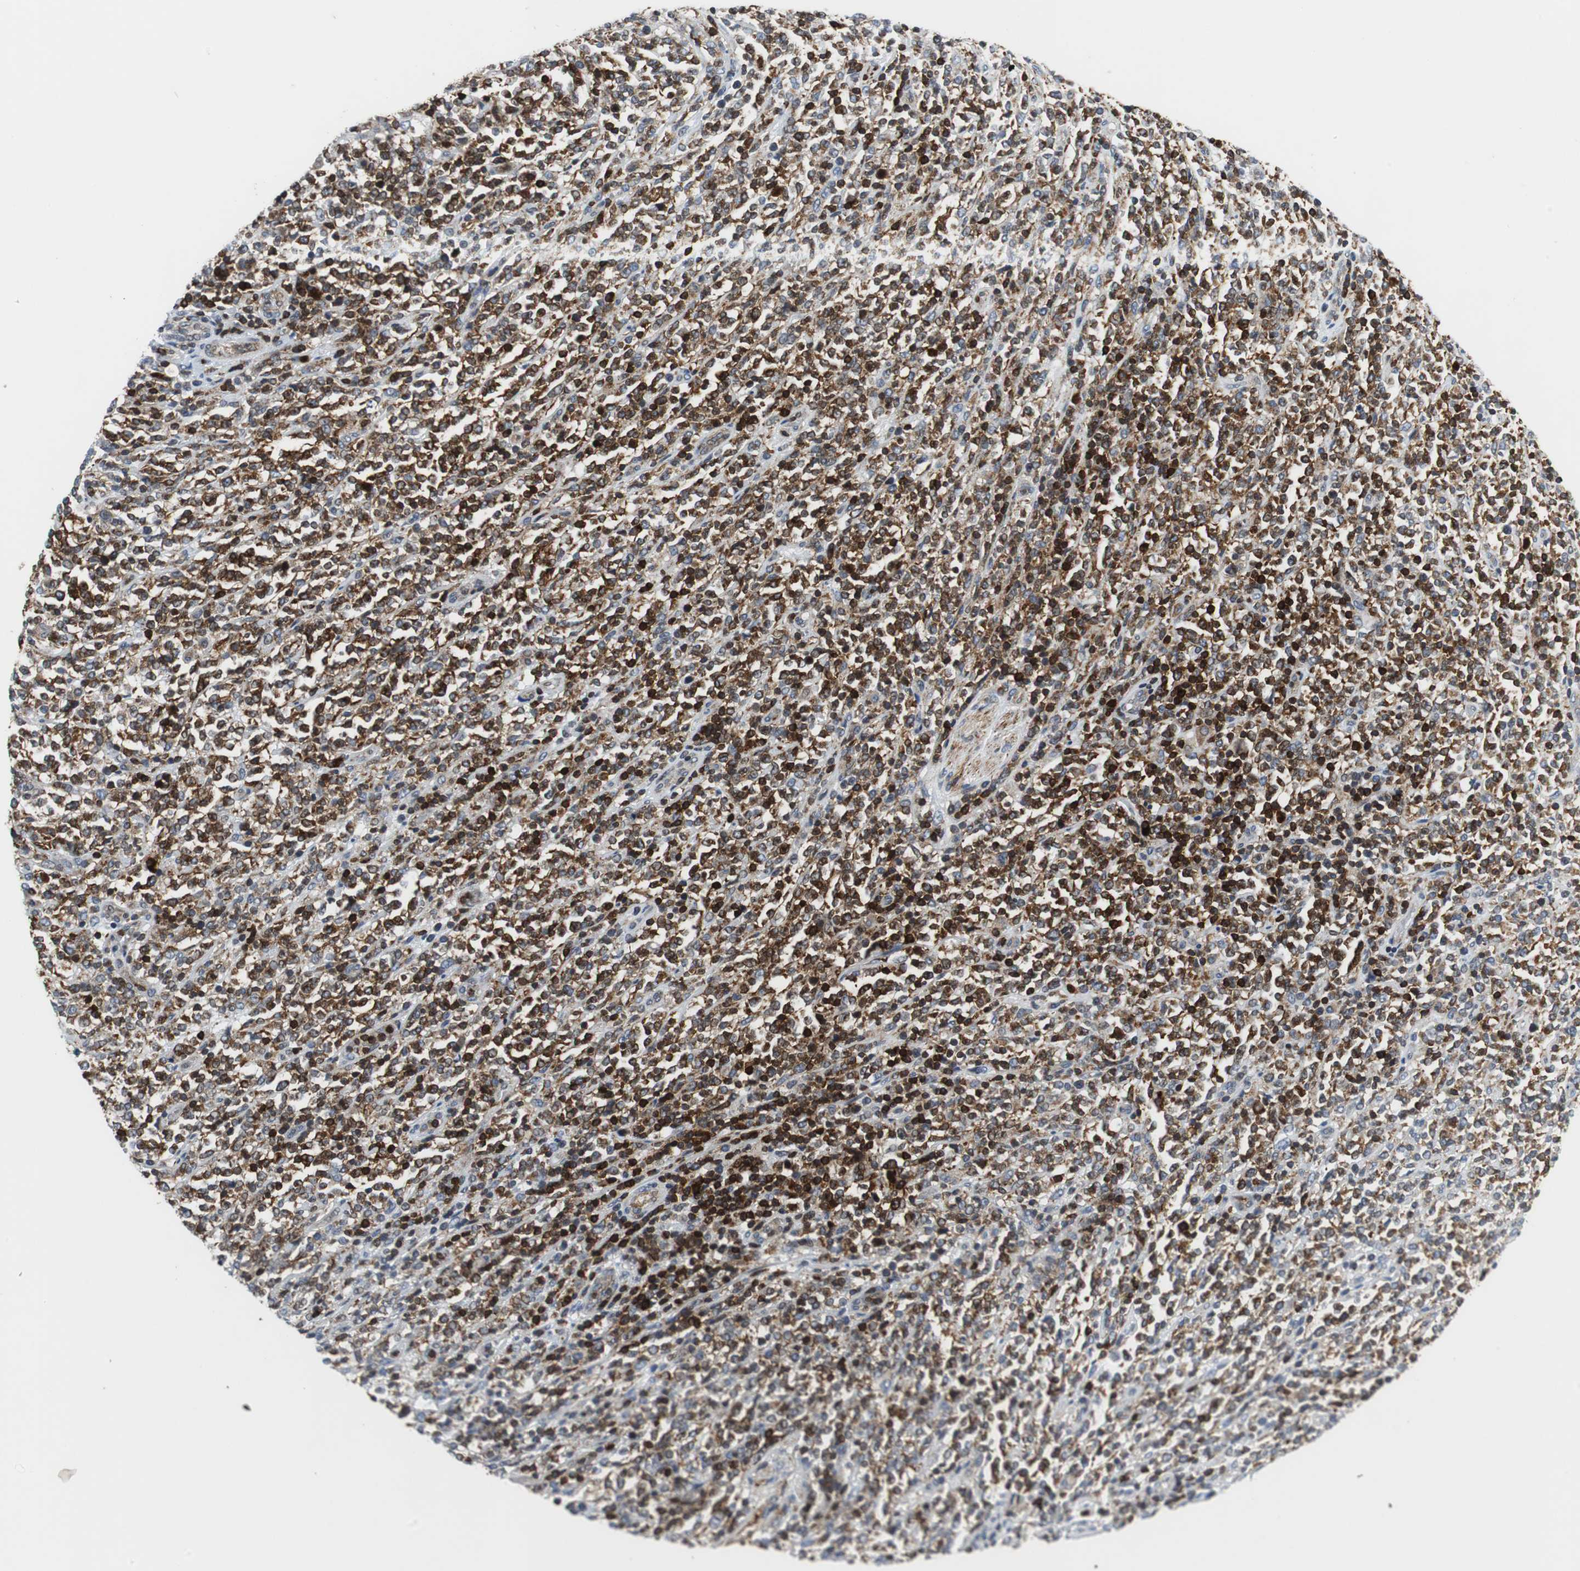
{"staining": {"intensity": "strong", "quantity": ">75%", "location": "cytoplasmic/membranous"}, "tissue": "lymphoma", "cell_type": "Tumor cells", "image_type": "cancer", "snomed": [{"axis": "morphology", "description": "Malignant lymphoma, non-Hodgkin's type, High grade"}, {"axis": "topography", "description": "Soft tissue"}], "caption": "Lymphoma tissue demonstrates strong cytoplasmic/membranous positivity in approximately >75% of tumor cells", "gene": "TUBA4A", "patient": {"sex": "male", "age": 18}}